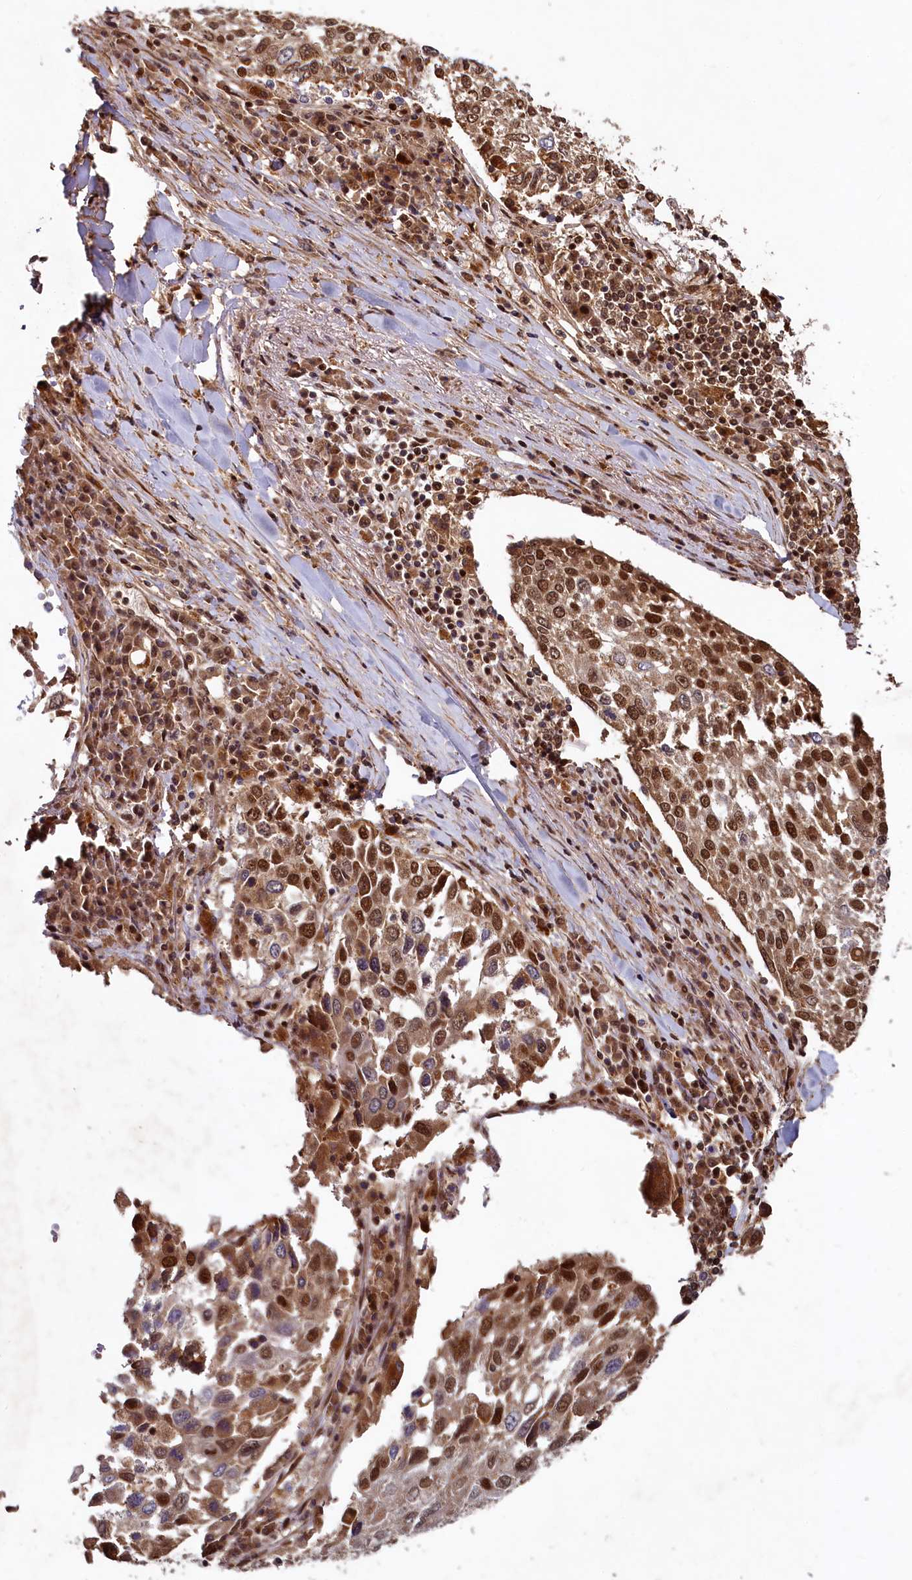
{"staining": {"intensity": "moderate", "quantity": ">75%", "location": "nuclear"}, "tissue": "lung cancer", "cell_type": "Tumor cells", "image_type": "cancer", "snomed": [{"axis": "morphology", "description": "Squamous cell carcinoma, NOS"}, {"axis": "topography", "description": "Lung"}], "caption": "The micrograph exhibits a brown stain indicating the presence of a protein in the nuclear of tumor cells in lung cancer (squamous cell carcinoma).", "gene": "TRIM23", "patient": {"sex": "male", "age": 65}}